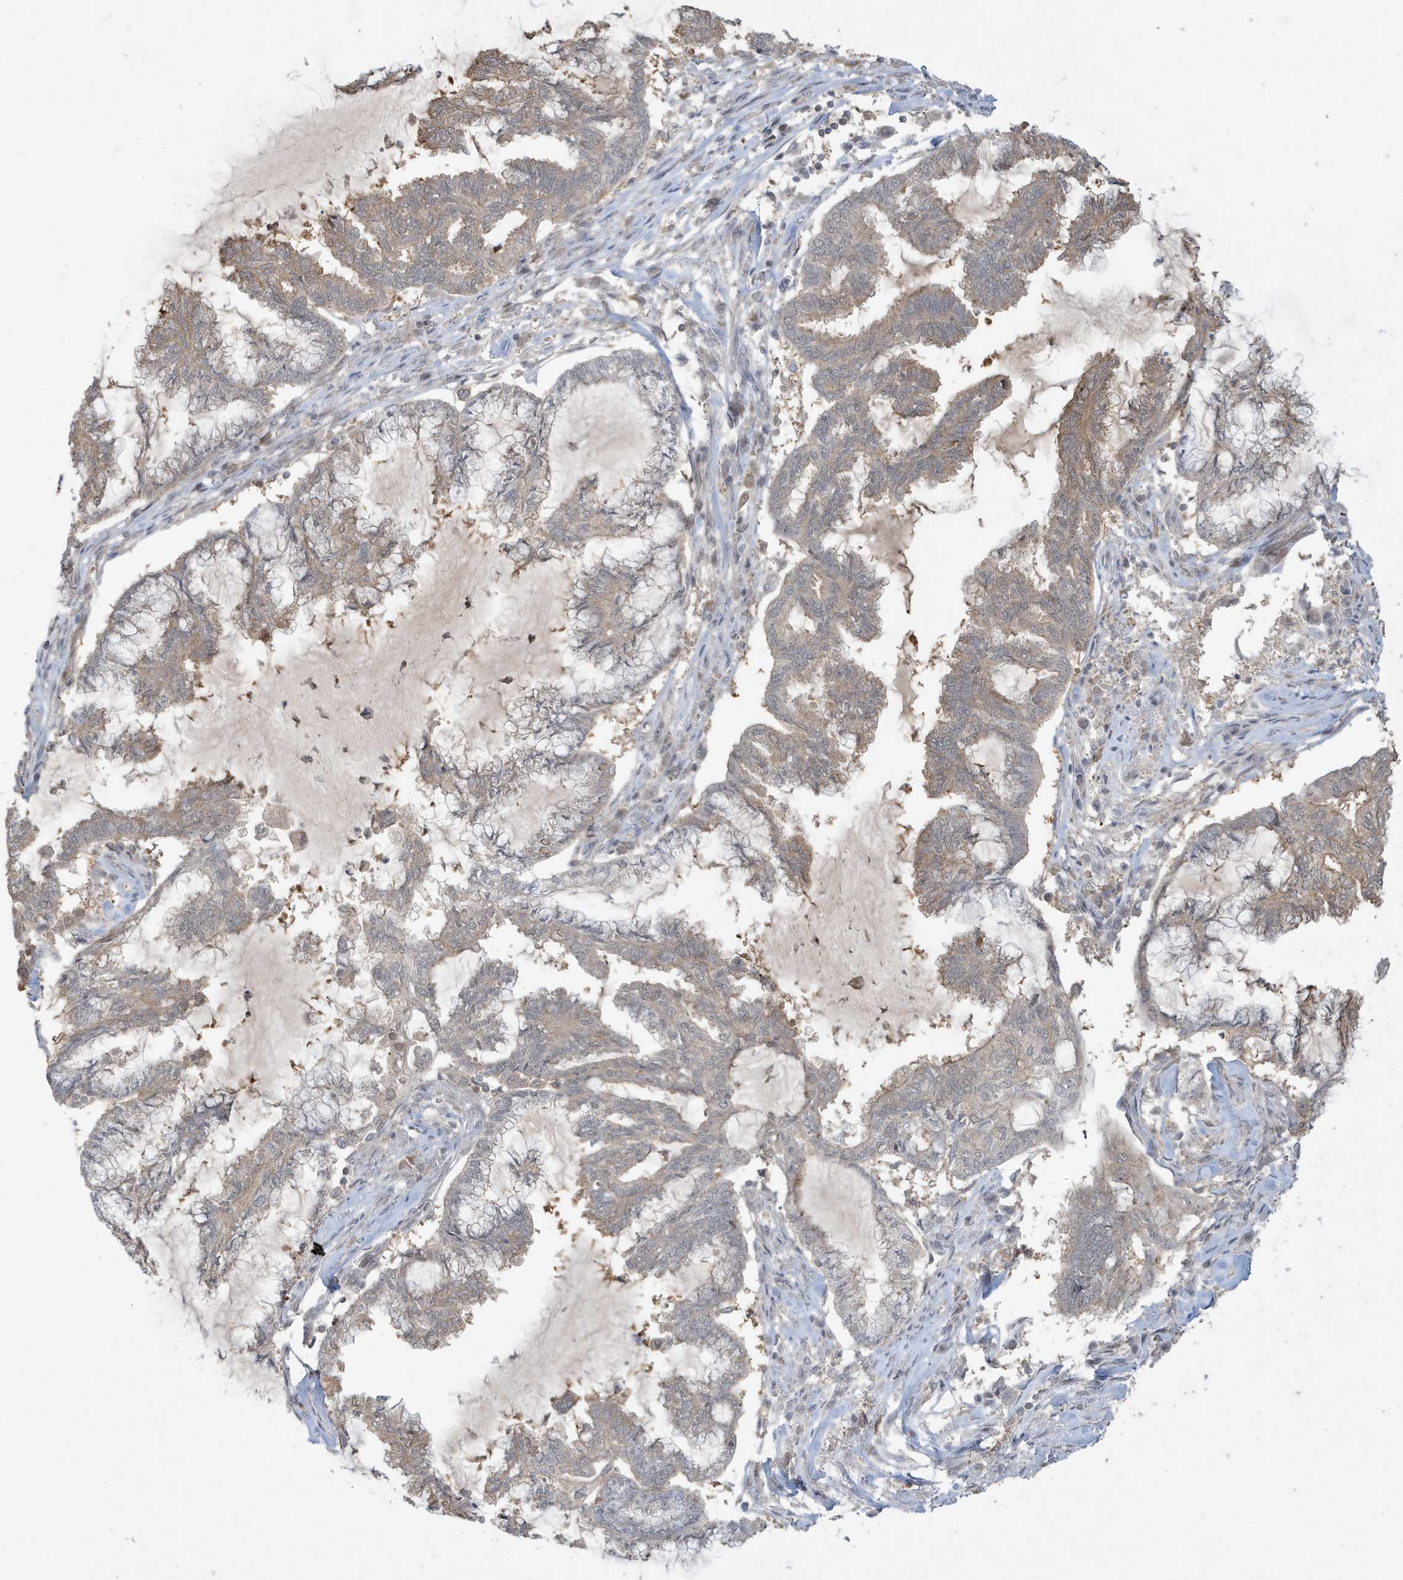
{"staining": {"intensity": "weak", "quantity": ">75%", "location": "cytoplasmic/membranous"}, "tissue": "endometrial cancer", "cell_type": "Tumor cells", "image_type": "cancer", "snomed": [{"axis": "morphology", "description": "Adenocarcinoma, NOS"}, {"axis": "topography", "description": "Endometrium"}], "caption": "Human endometrial cancer stained for a protein (brown) reveals weak cytoplasmic/membranous positive staining in about >75% of tumor cells.", "gene": "PRRT3", "patient": {"sex": "female", "age": 86}}